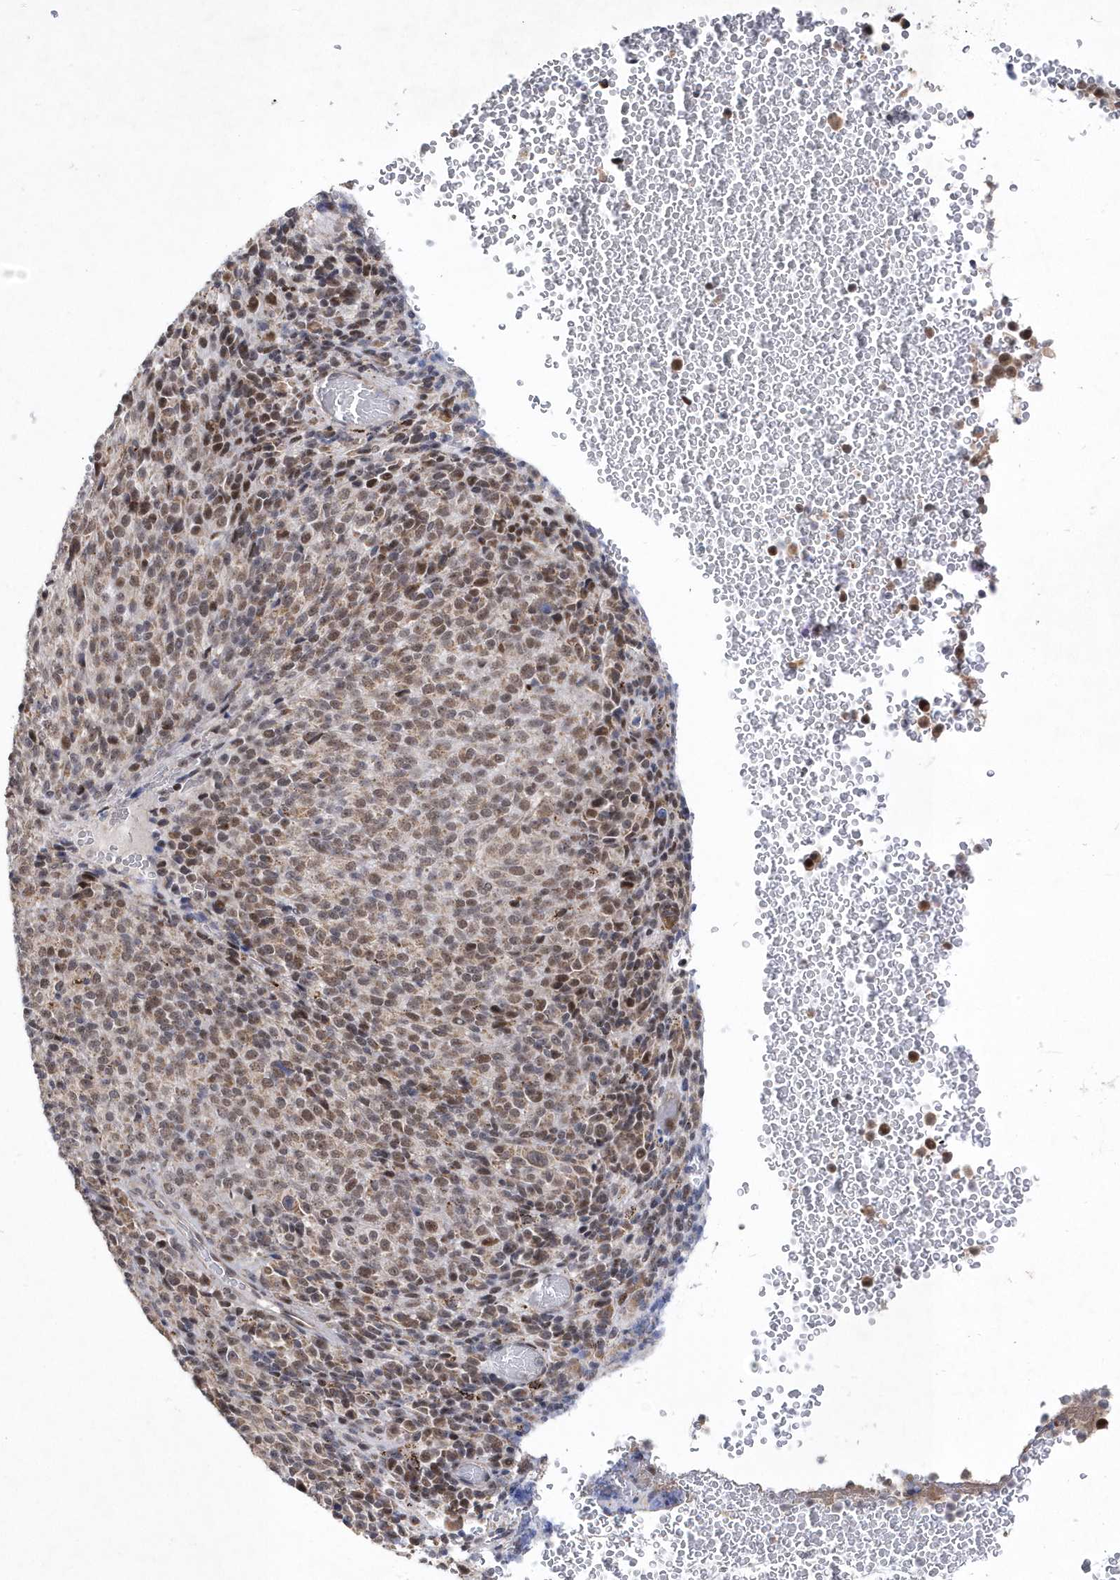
{"staining": {"intensity": "moderate", "quantity": ">75%", "location": "nuclear"}, "tissue": "melanoma", "cell_type": "Tumor cells", "image_type": "cancer", "snomed": [{"axis": "morphology", "description": "Malignant melanoma, Metastatic site"}, {"axis": "topography", "description": "Brain"}], "caption": "Immunohistochemistry of malignant melanoma (metastatic site) shows medium levels of moderate nuclear staining in about >75% of tumor cells.", "gene": "BOD1L1", "patient": {"sex": "female", "age": 56}}